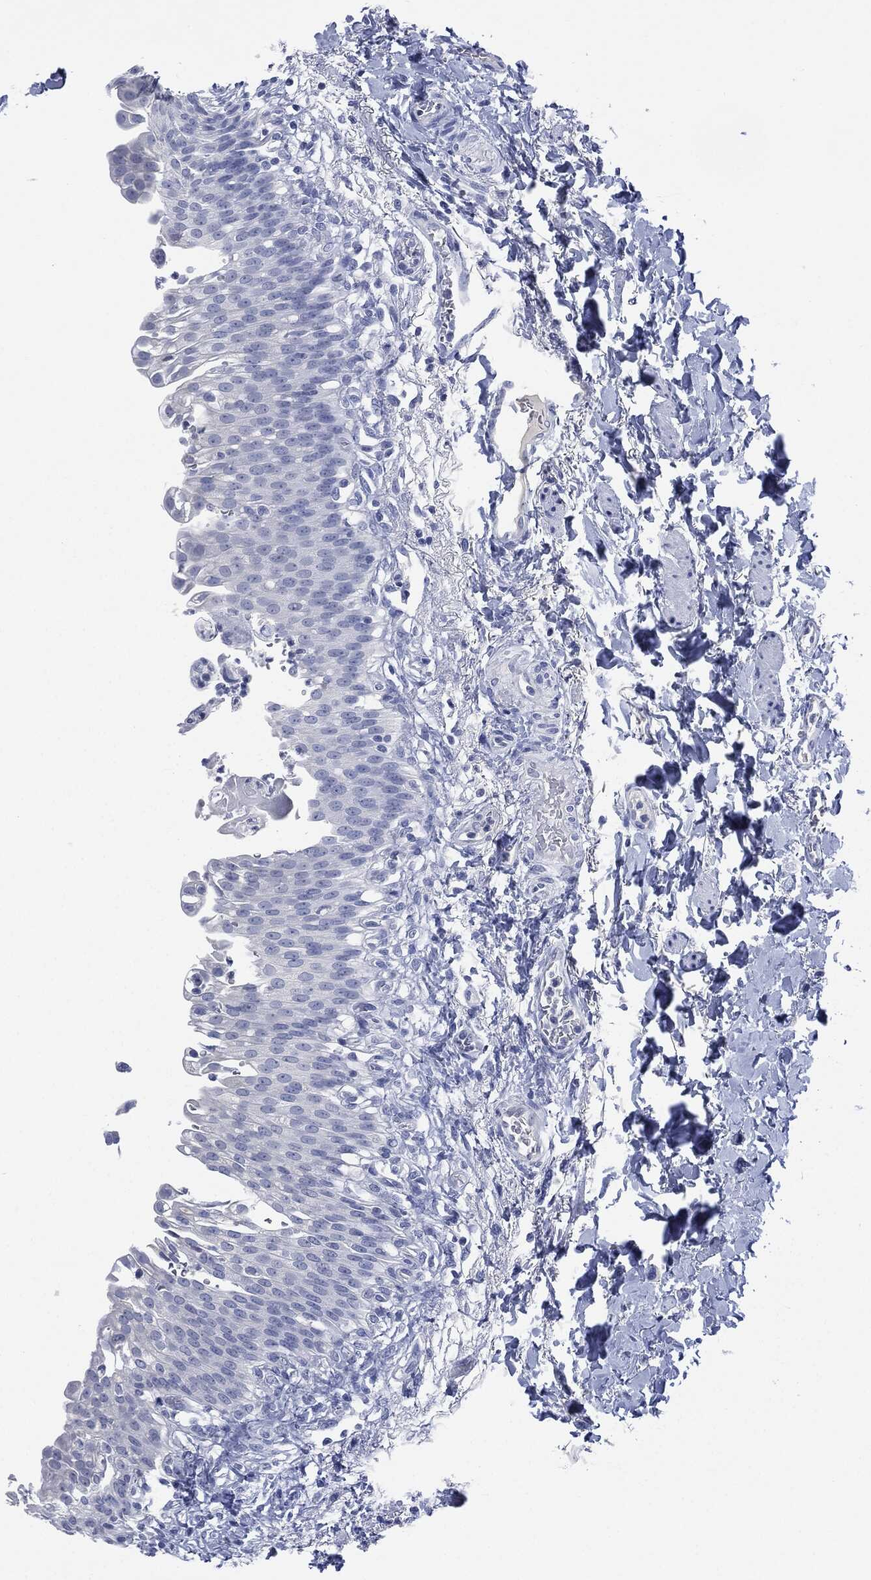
{"staining": {"intensity": "negative", "quantity": "none", "location": "none"}, "tissue": "urinary bladder", "cell_type": "Urothelial cells", "image_type": "normal", "snomed": [{"axis": "morphology", "description": "Normal tissue, NOS"}, {"axis": "topography", "description": "Urinary bladder"}], "caption": "Micrograph shows no protein positivity in urothelial cells of benign urinary bladder.", "gene": "MUC16", "patient": {"sex": "female", "age": 60}}